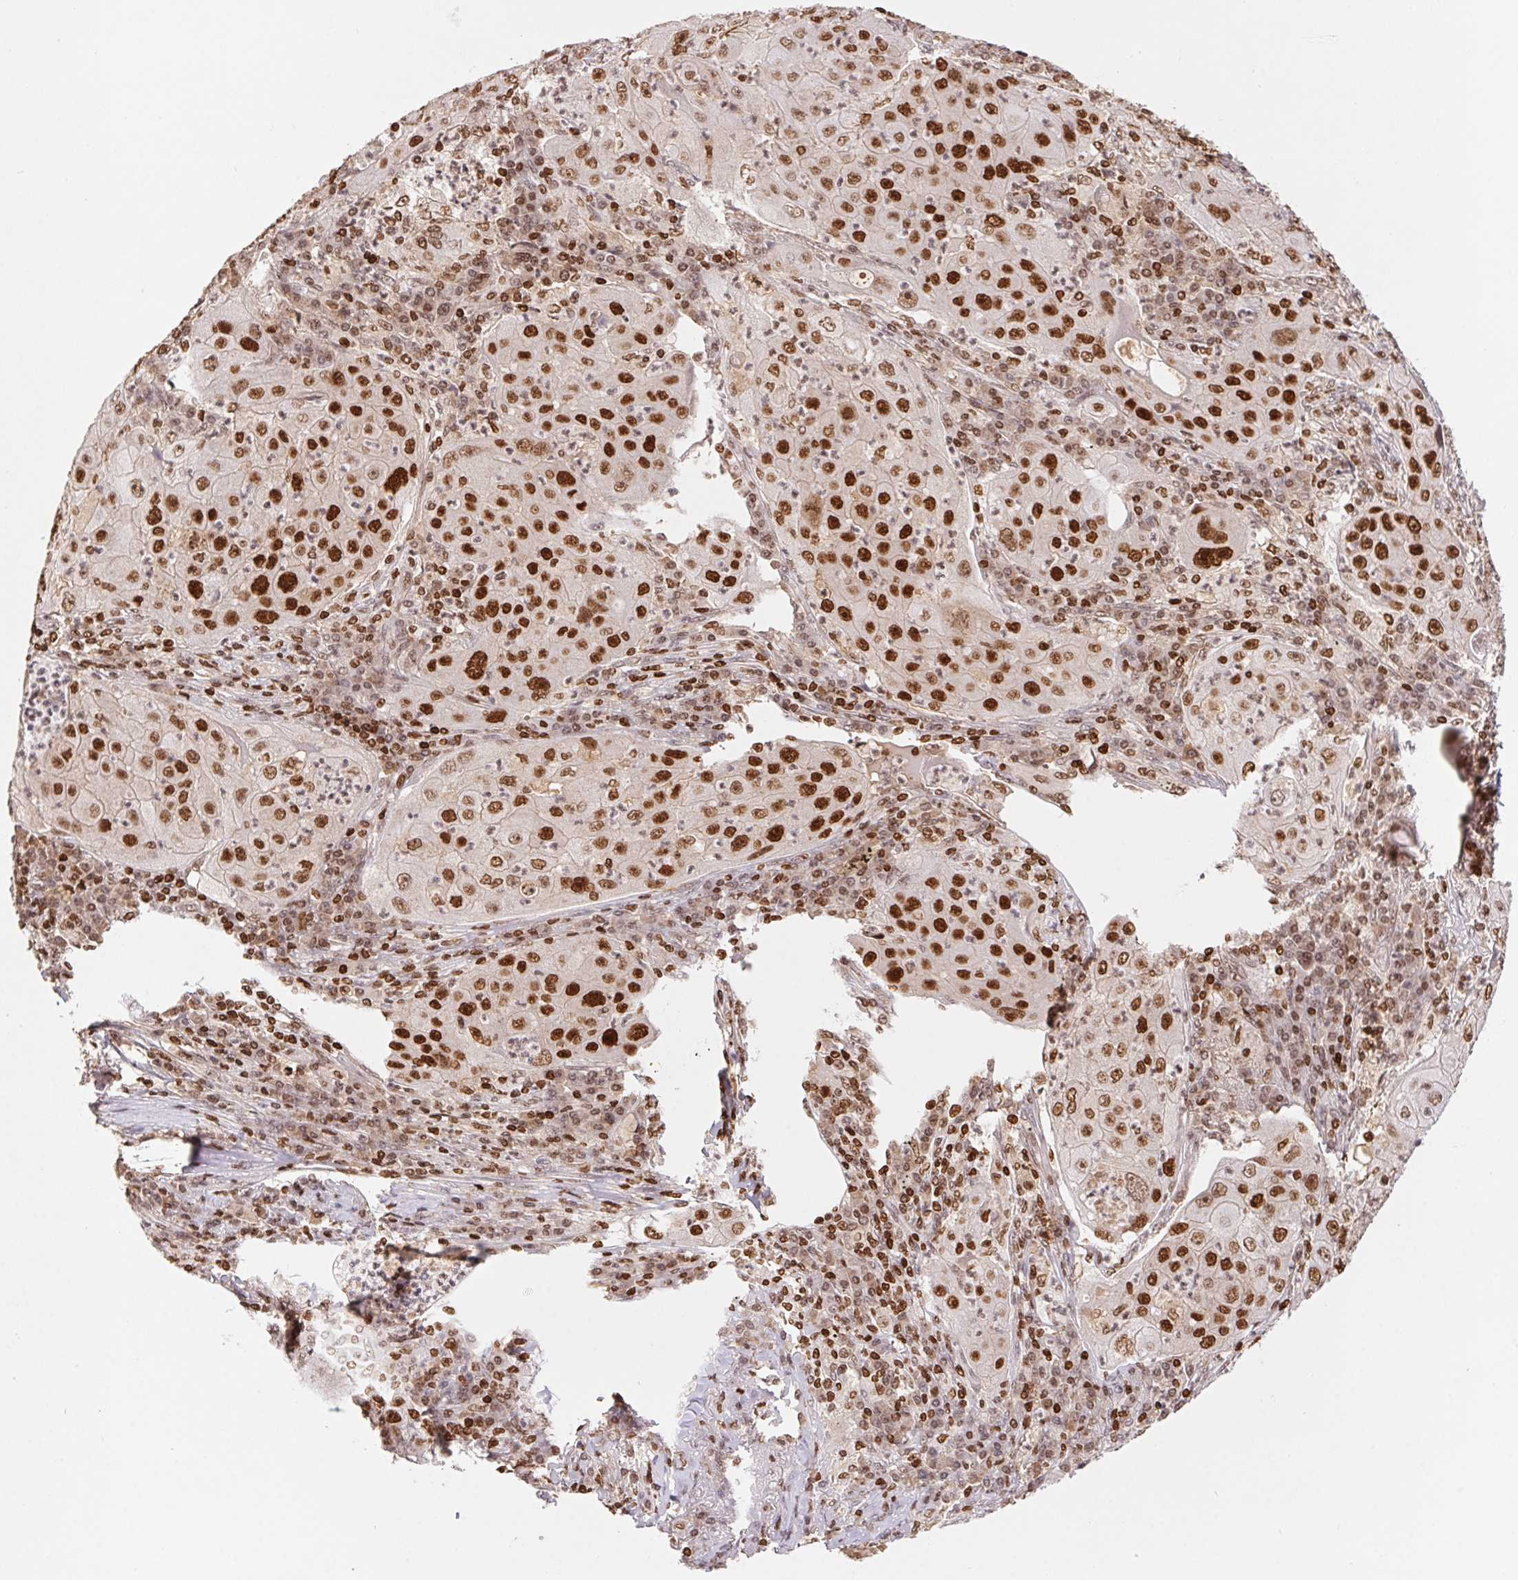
{"staining": {"intensity": "strong", "quantity": ">75%", "location": "nuclear"}, "tissue": "lung cancer", "cell_type": "Tumor cells", "image_type": "cancer", "snomed": [{"axis": "morphology", "description": "Squamous cell carcinoma, NOS"}, {"axis": "topography", "description": "Lung"}], "caption": "Squamous cell carcinoma (lung) stained for a protein (brown) displays strong nuclear positive expression in approximately >75% of tumor cells.", "gene": "POLD3", "patient": {"sex": "female", "age": 59}}